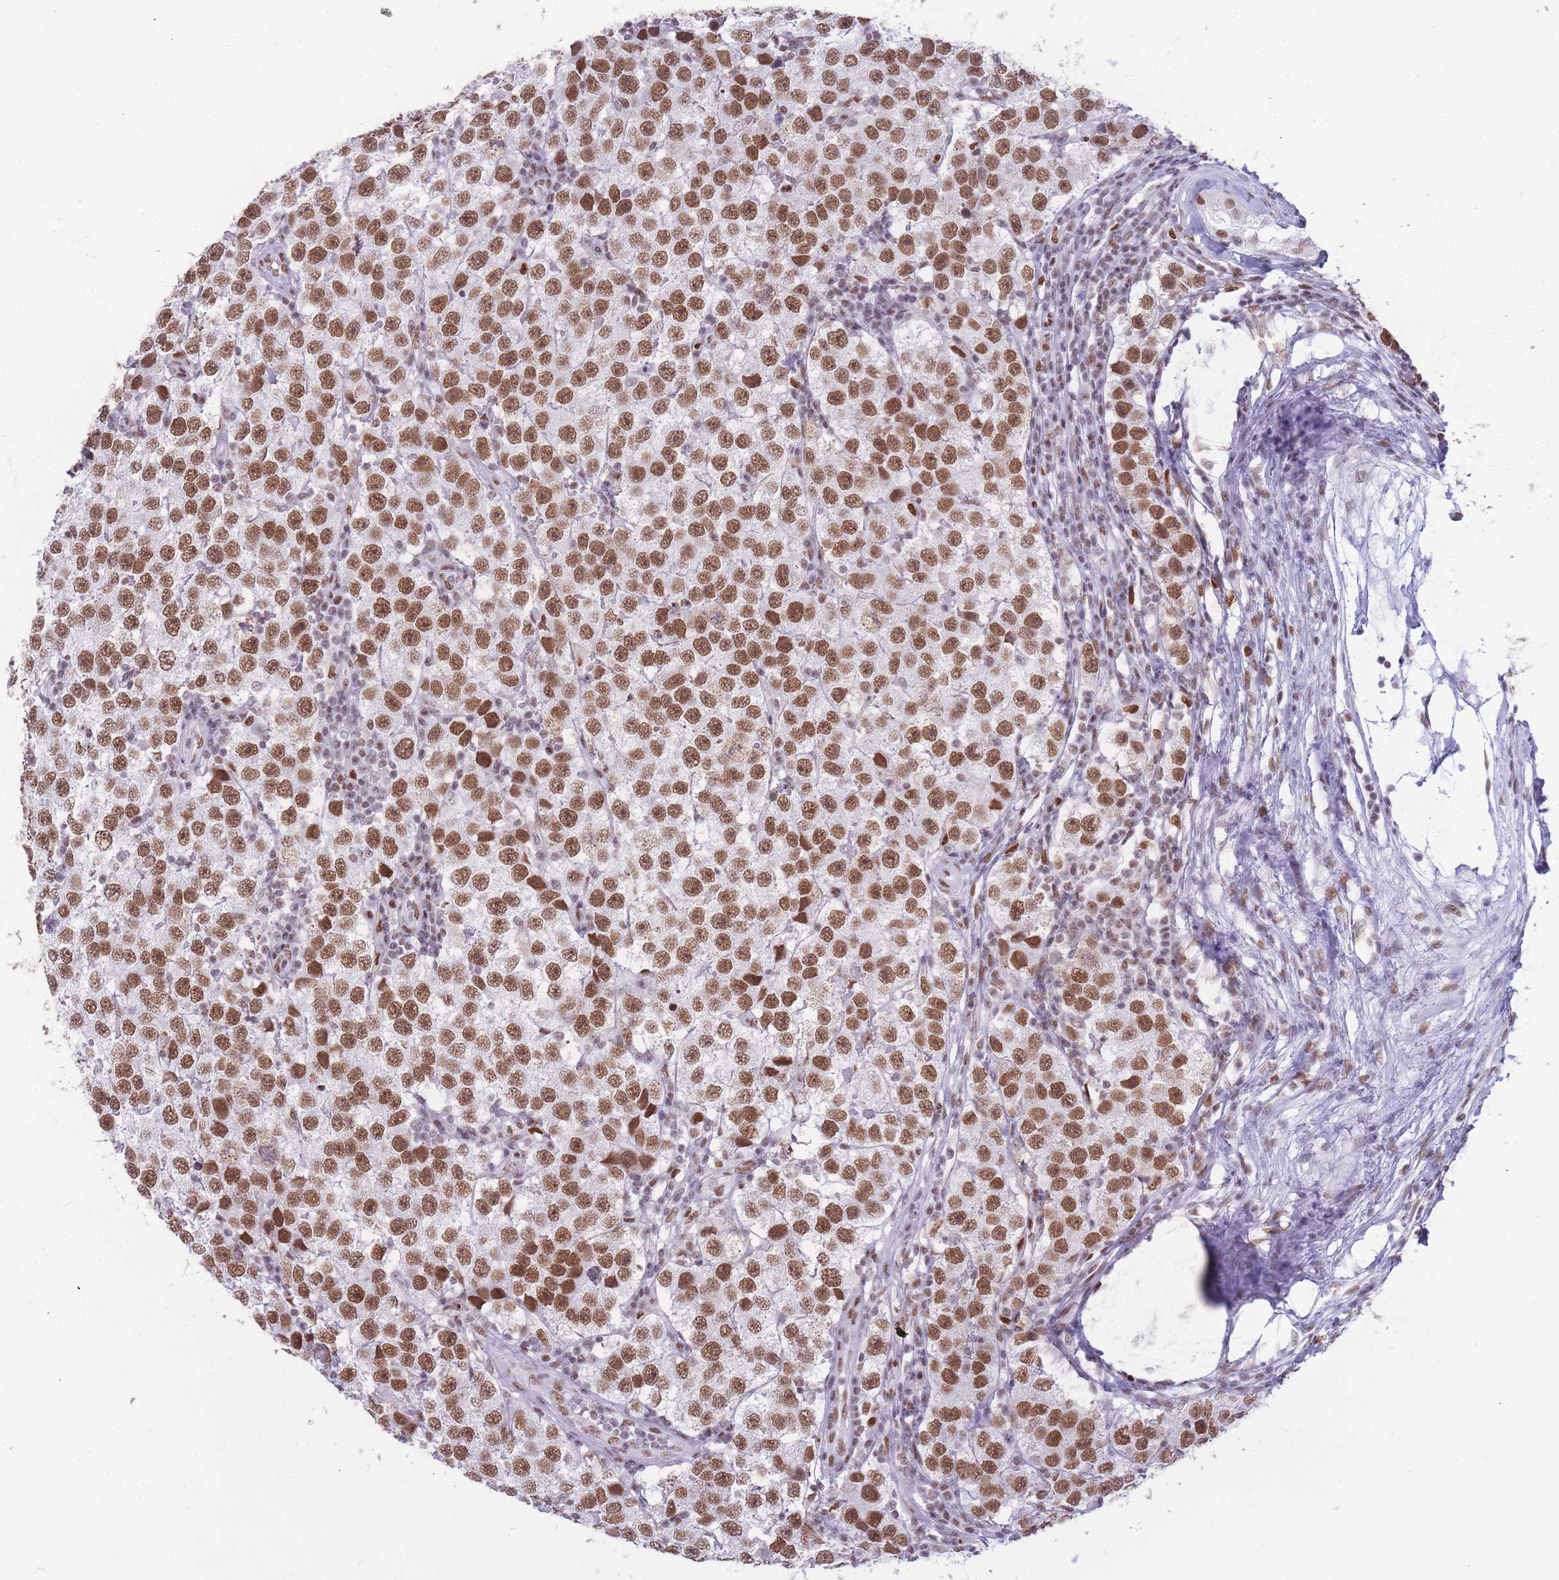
{"staining": {"intensity": "moderate", "quantity": ">75%", "location": "nuclear"}, "tissue": "testis cancer", "cell_type": "Tumor cells", "image_type": "cancer", "snomed": [{"axis": "morphology", "description": "Seminoma, NOS"}, {"axis": "topography", "description": "Testis"}], "caption": "Immunohistochemistry image of neoplastic tissue: seminoma (testis) stained using immunohistochemistry (IHC) exhibits medium levels of moderate protein expression localized specifically in the nuclear of tumor cells, appearing as a nuclear brown color.", "gene": "HNRNPUL1", "patient": {"sex": "male", "age": 34}}